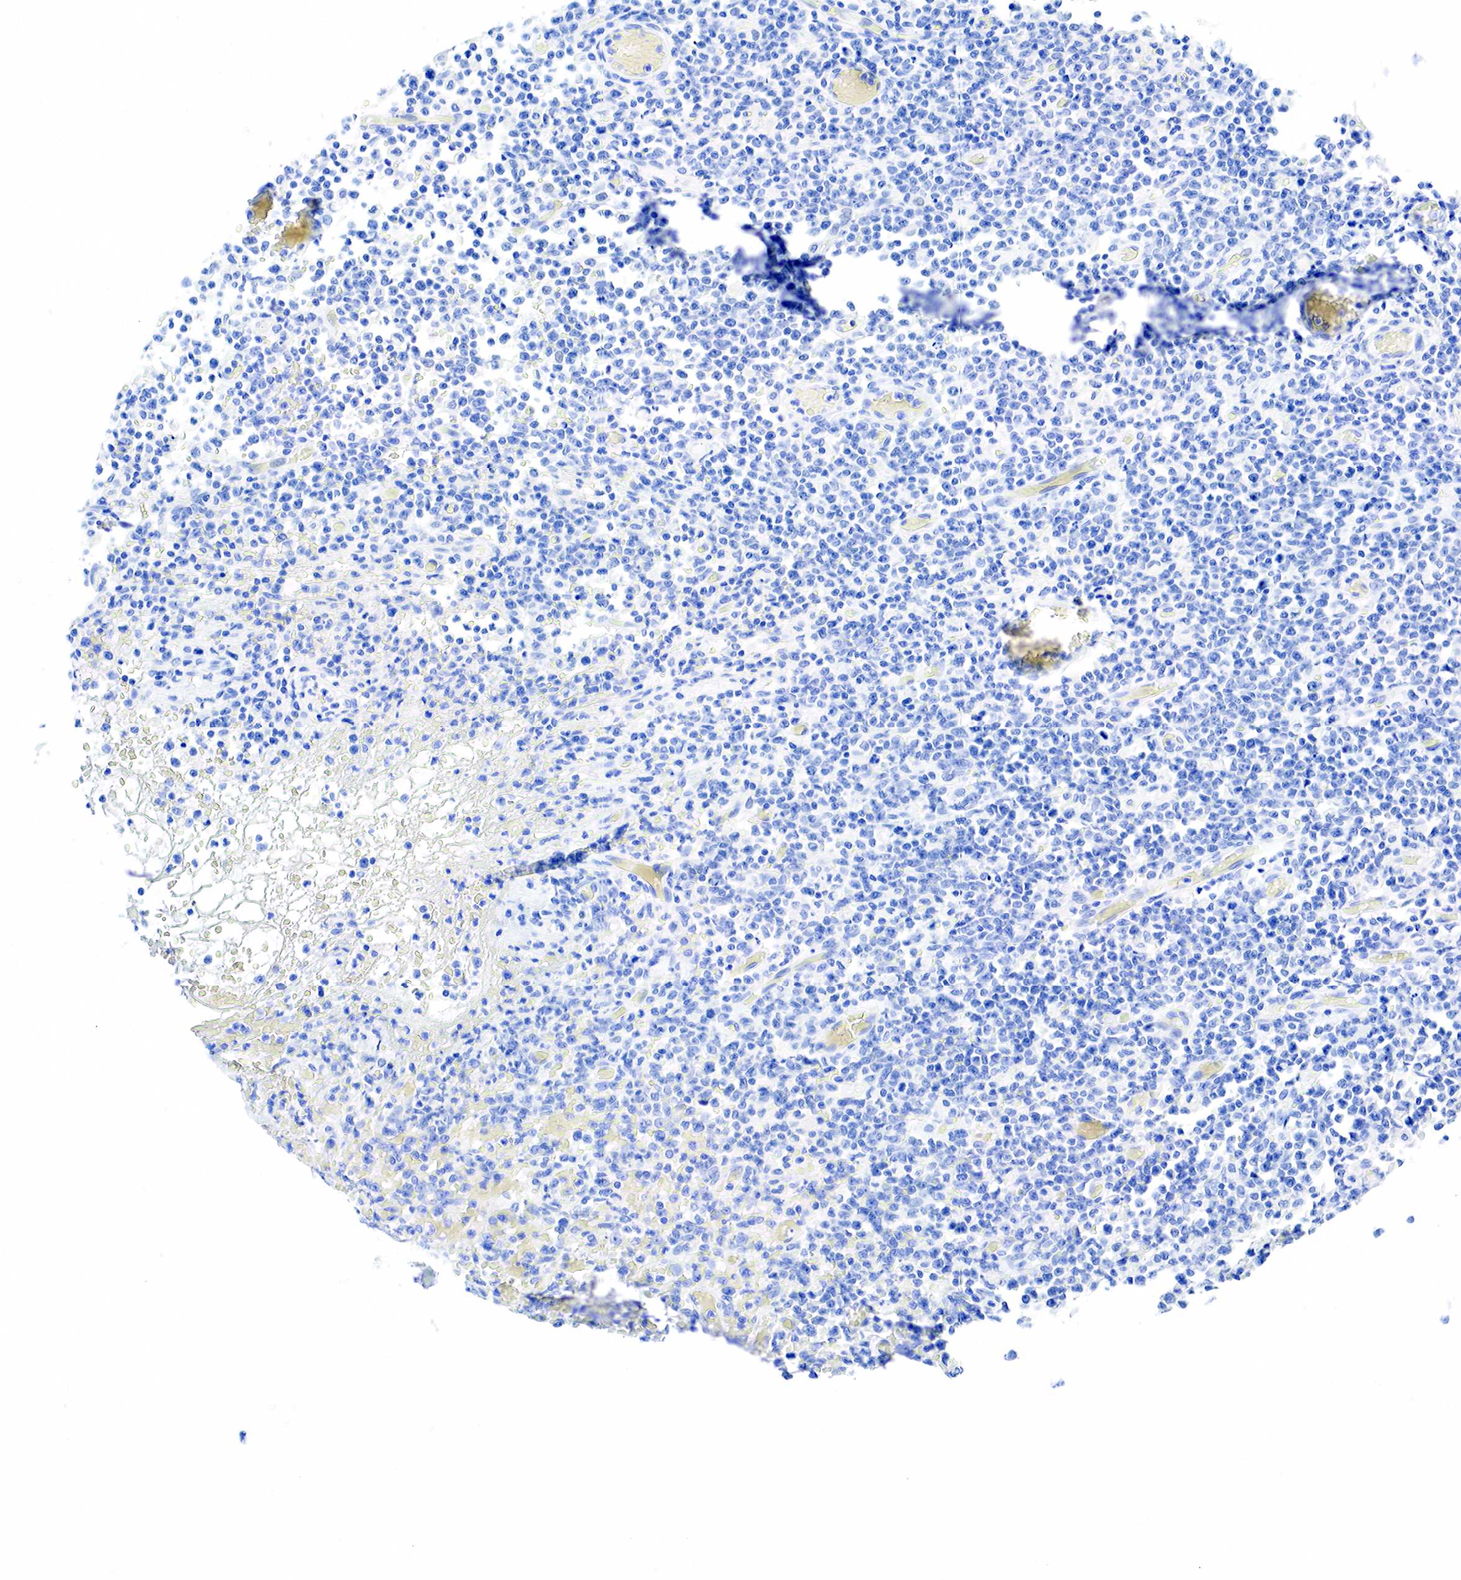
{"staining": {"intensity": "negative", "quantity": "none", "location": "none"}, "tissue": "lymphoma", "cell_type": "Tumor cells", "image_type": "cancer", "snomed": [{"axis": "morphology", "description": "Malignant lymphoma, non-Hodgkin's type, High grade"}, {"axis": "topography", "description": "Colon"}], "caption": "High-grade malignant lymphoma, non-Hodgkin's type was stained to show a protein in brown. There is no significant expression in tumor cells.", "gene": "KRT7", "patient": {"sex": "male", "age": 82}}